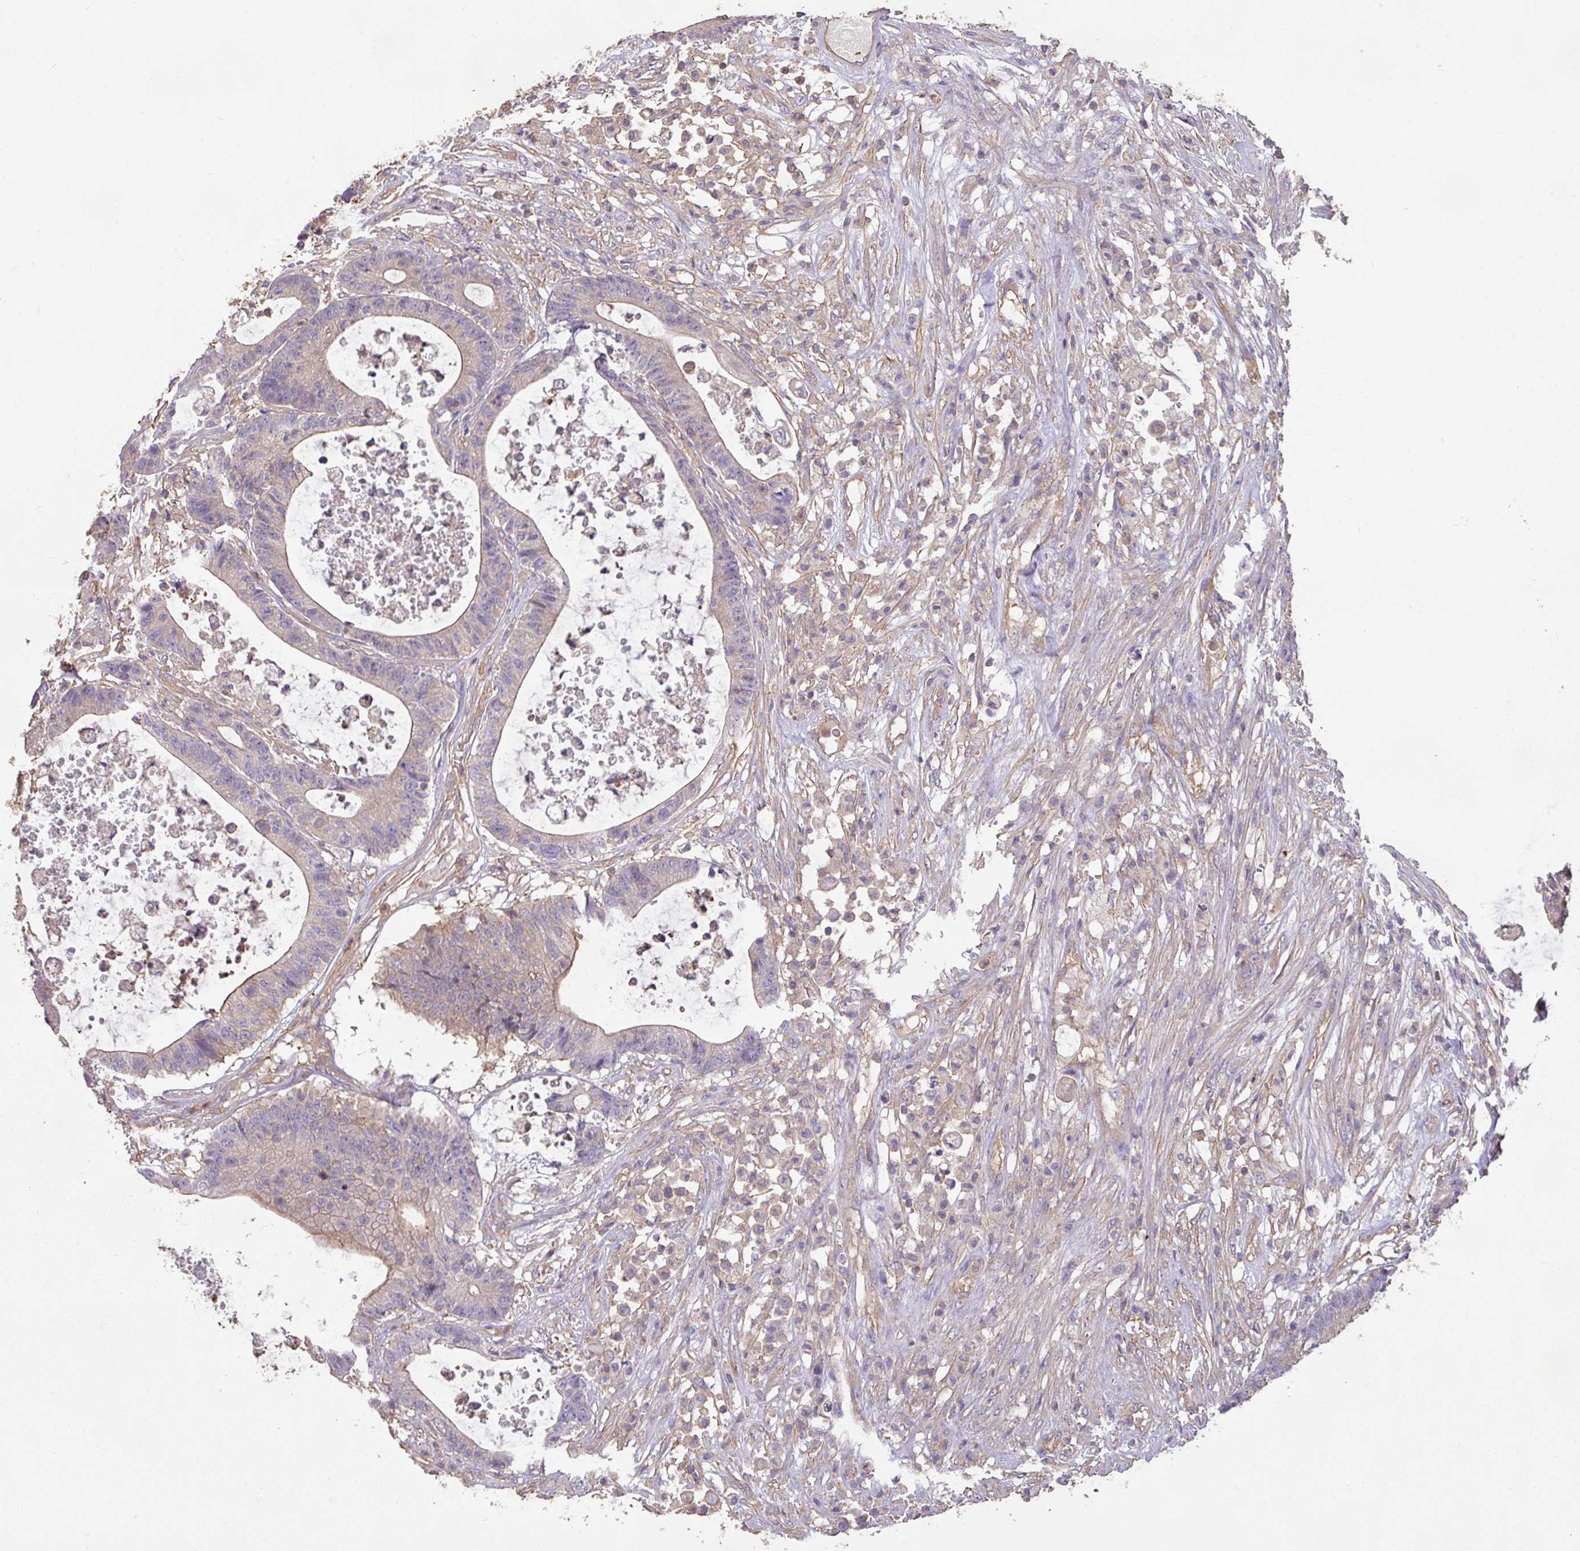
{"staining": {"intensity": "moderate", "quantity": "25%-75%", "location": "cytoplasmic/membranous"}, "tissue": "colorectal cancer", "cell_type": "Tumor cells", "image_type": "cancer", "snomed": [{"axis": "morphology", "description": "Adenocarcinoma, NOS"}, {"axis": "topography", "description": "Colon"}], "caption": "Human colorectal cancer stained with a brown dye reveals moderate cytoplasmic/membranous positive staining in approximately 25%-75% of tumor cells.", "gene": "CALML4", "patient": {"sex": "female", "age": 84}}